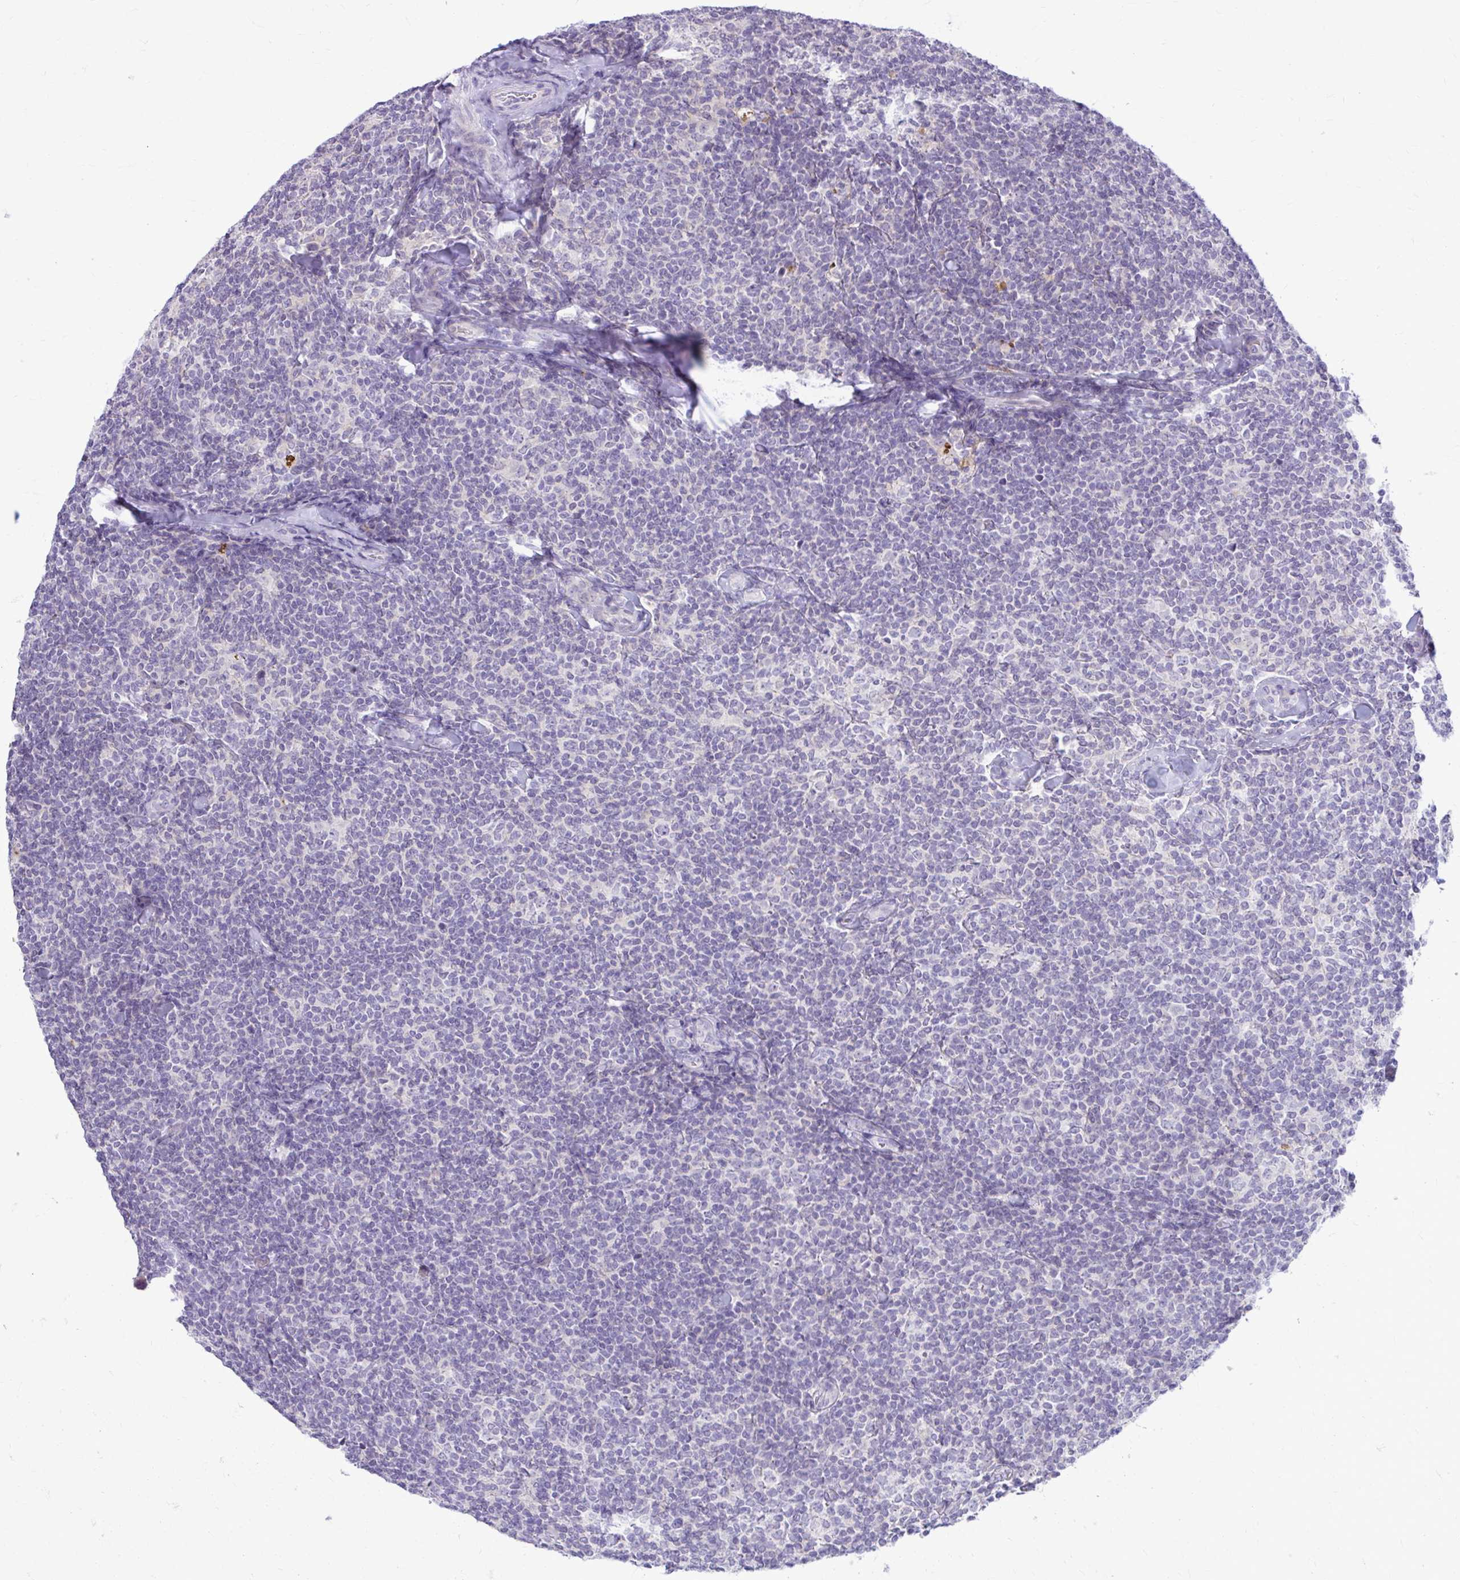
{"staining": {"intensity": "negative", "quantity": "none", "location": "none"}, "tissue": "lymphoma", "cell_type": "Tumor cells", "image_type": "cancer", "snomed": [{"axis": "morphology", "description": "Malignant lymphoma, non-Hodgkin's type, Low grade"}, {"axis": "topography", "description": "Lymph node"}], "caption": "Lymphoma was stained to show a protein in brown. There is no significant expression in tumor cells.", "gene": "CHIA", "patient": {"sex": "female", "age": 56}}